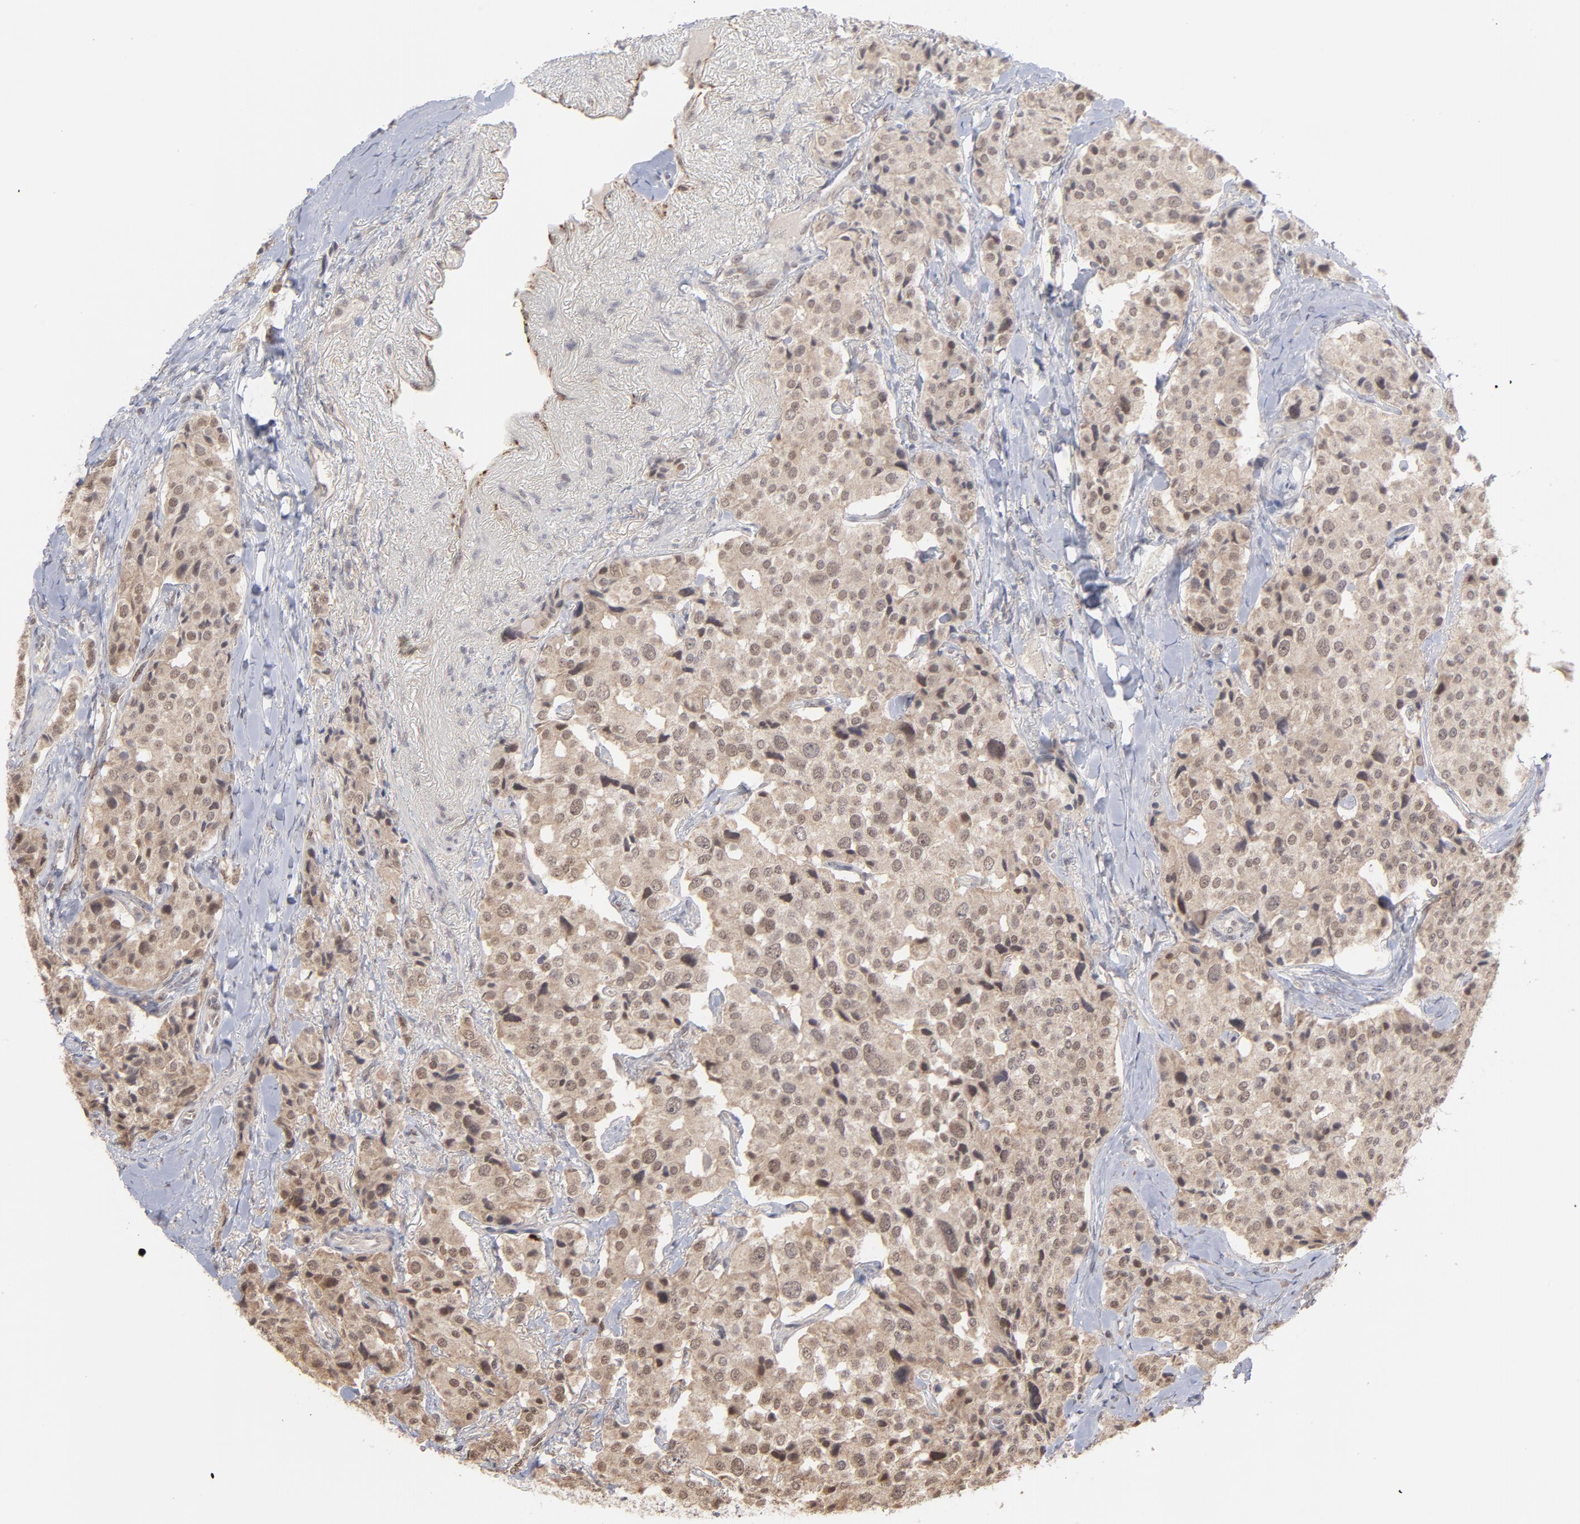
{"staining": {"intensity": "weak", "quantity": "25%-75%", "location": "nuclear"}, "tissue": "carcinoid", "cell_type": "Tumor cells", "image_type": "cancer", "snomed": [{"axis": "morphology", "description": "Carcinoid, malignant, NOS"}, {"axis": "topography", "description": "Colon"}], "caption": "Human carcinoid (malignant) stained with a protein marker shows weak staining in tumor cells.", "gene": "OAS1", "patient": {"sex": "female", "age": 61}}